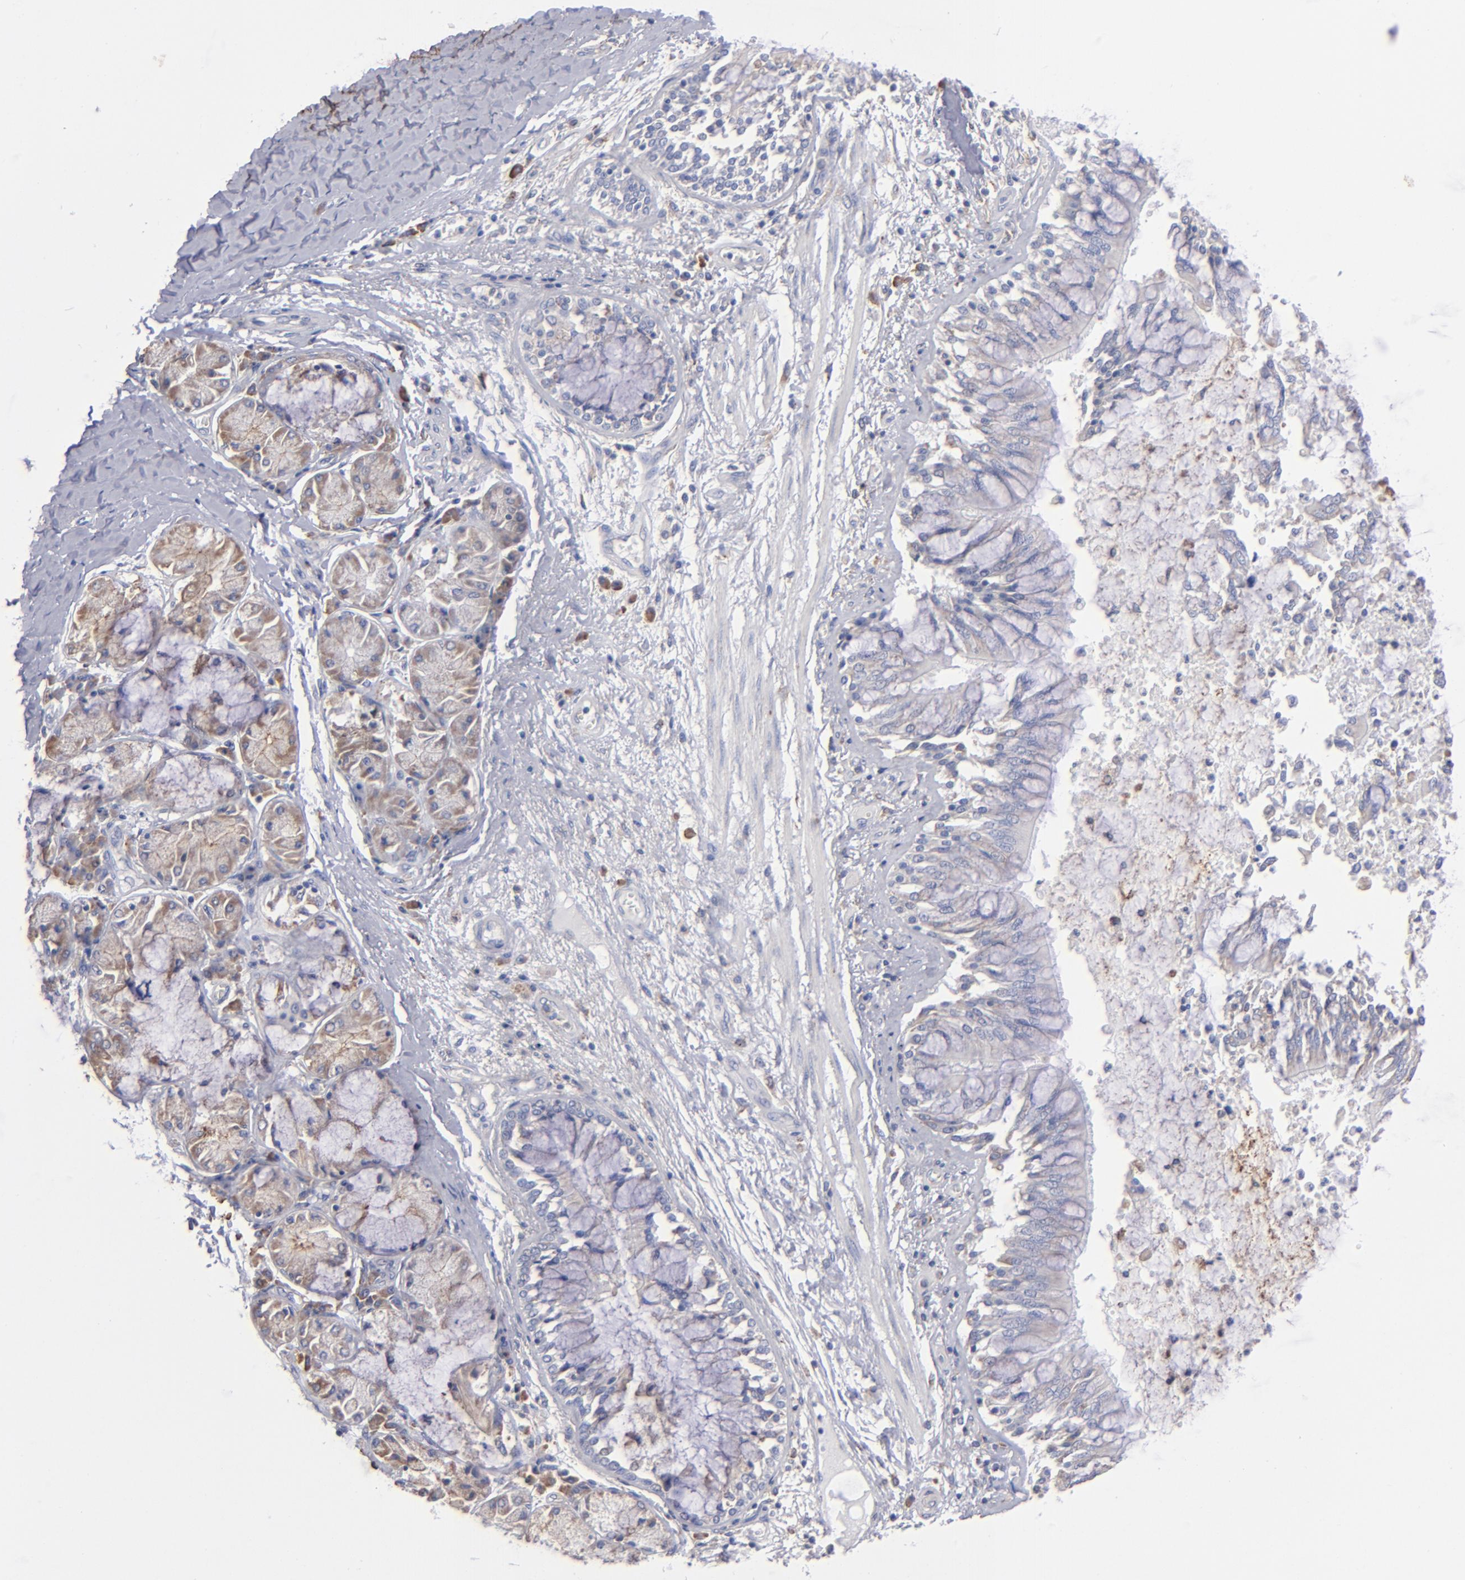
{"staining": {"intensity": "weak", "quantity": "25%-75%", "location": "cytoplasmic/membranous"}, "tissue": "bronchus", "cell_type": "Respiratory epithelial cells", "image_type": "normal", "snomed": [{"axis": "morphology", "description": "Normal tissue, NOS"}, {"axis": "topography", "description": "Cartilage tissue"}, {"axis": "topography", "description": "Bronchus"}, {"axis": "topography", "description": "Lung"}], "caption": "Brown immunohistochemical staining in benign bronchus reveals weak cytoplasmic/membranous positivity in about 25%-75% of respiratory epithelial cells.", "gene": "MFGE8", "patient": {"sex": "female", "age": 49}}